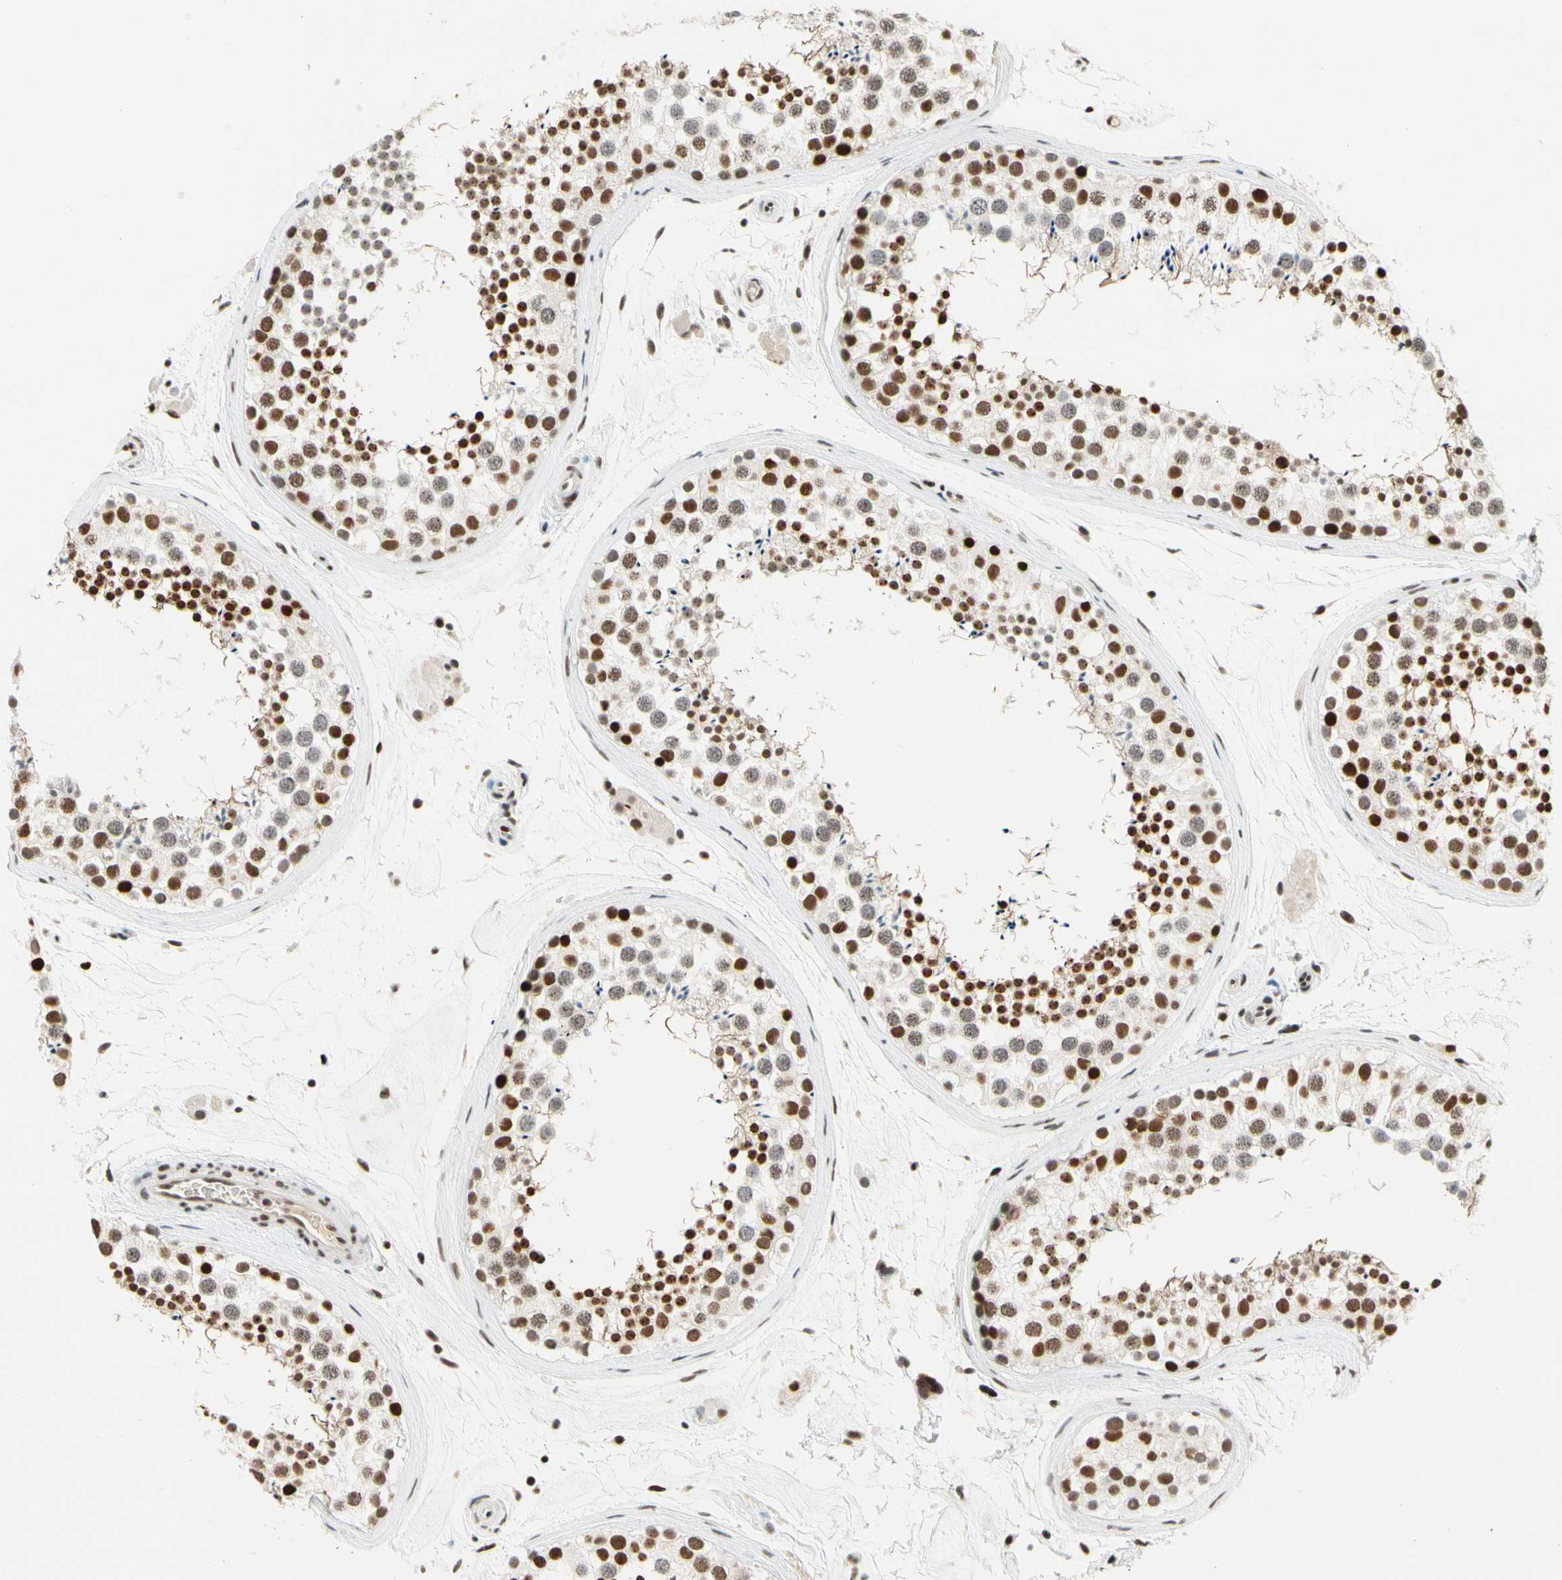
{"staining": {"intensity": "strong", "quantity": "25%-75%", "location": "nuclear"}, "tissue": "testis", "cell_type": "Cells in seminiferous ducts", "image_type": "normal", "snomed": [{"axis": "morphology", "description": "Normal tissue, NOS"}, {"axis": "topography", "description": "Testis"}], "caption": "Human testis stained for a protein (brown) shows strong nuclear positive staining in about 25%-75% of cells in seminiferous ducts.", "gene": "ZSCAN16", "patient": {"sex": "male", "age": 46}}